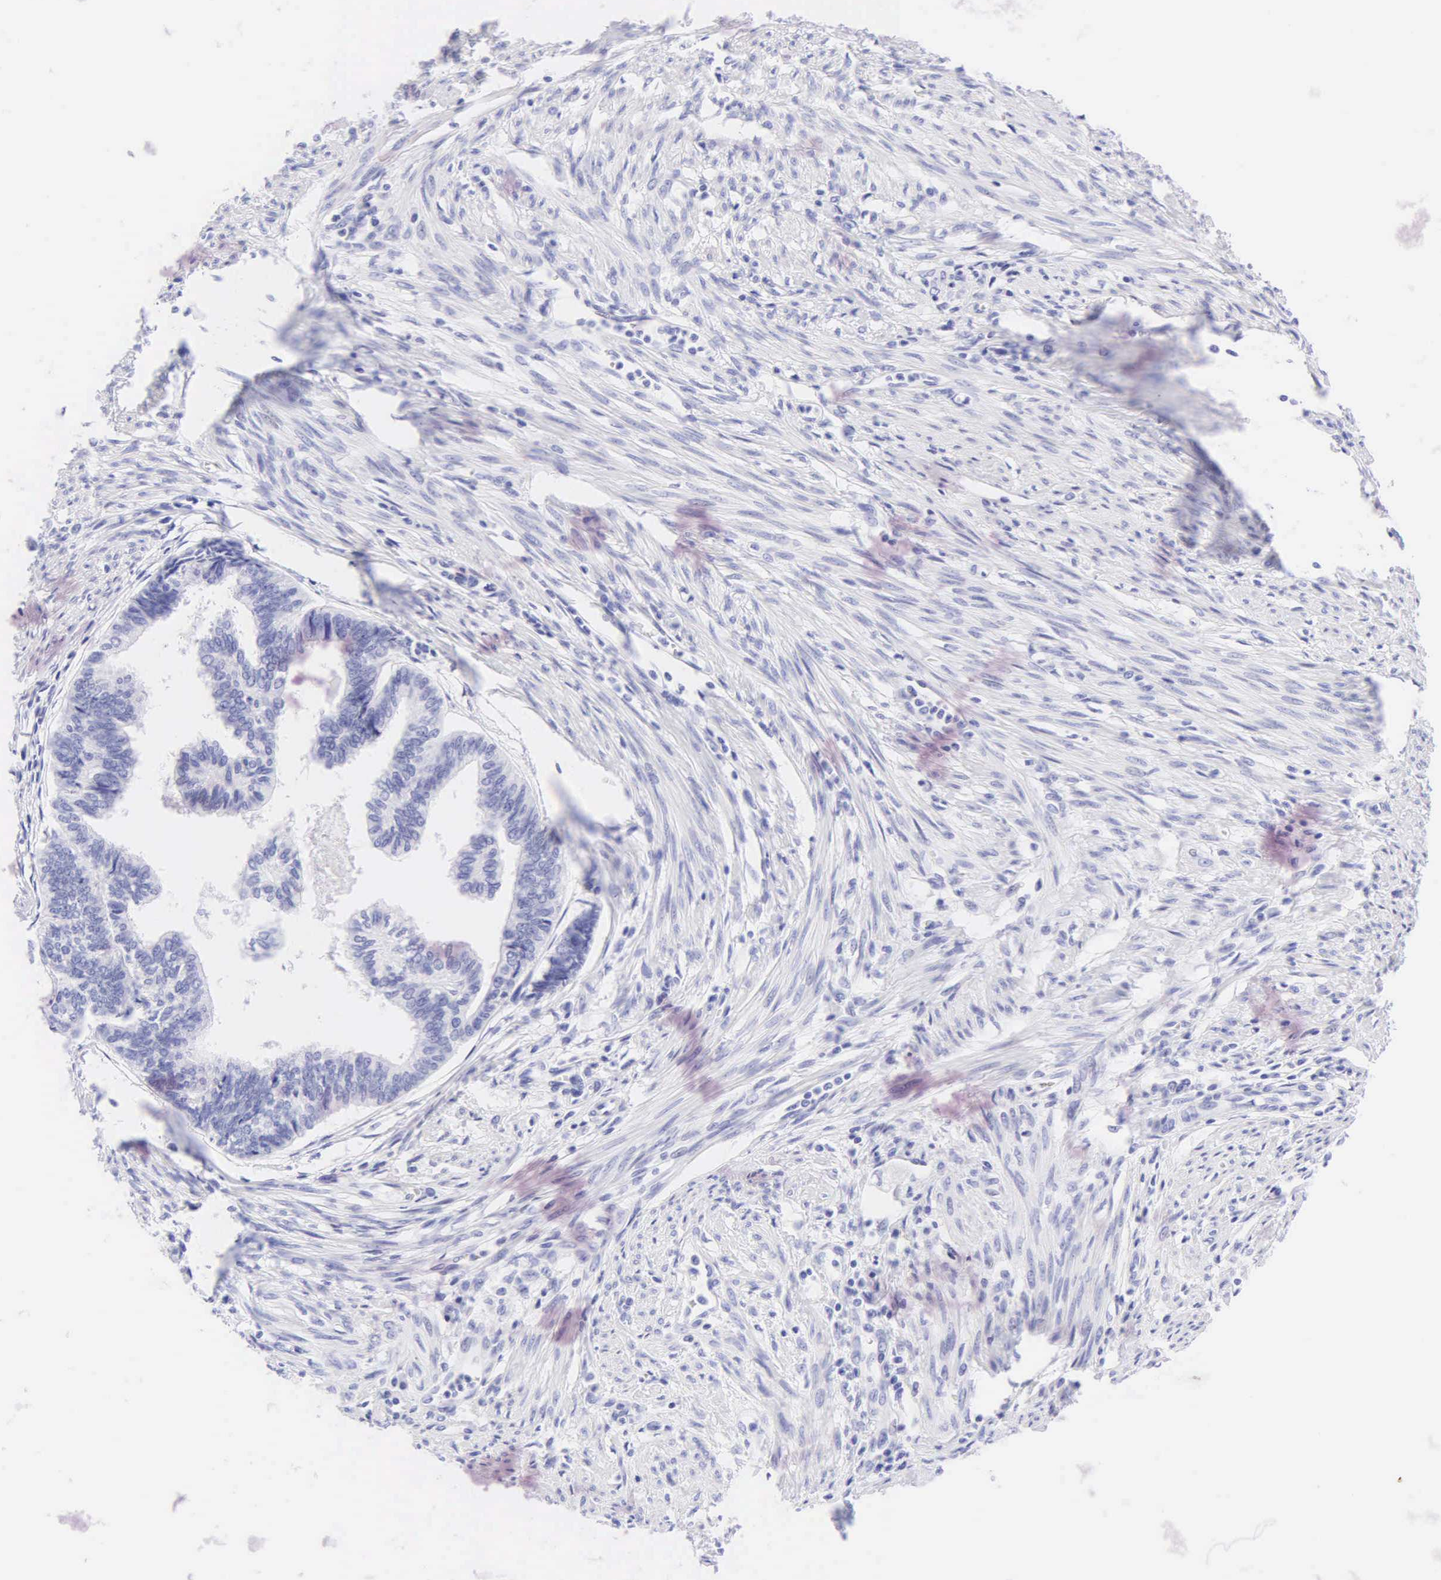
{"staining": {"intensity": "negative", "quantity": "none", "location": "none"}, "tissue": "endometrial cancer", "cell_type": "Tumor cells", "image_type": "cancer", "snomed": [{"axis": "morphology", "description": "Adenocarcinoma, NOS"}, {"axis": "topography", "description": "Endometrium"}], "caption": "Immunohistochemistry histopathology image of neoplastic tissue: endometrial cancer (adenocarcinoma) stained with DAB displays no significant protein positivity in tumor cells.", "gene": "KRT20", "patient": {"sex": "female", "age": 75}}